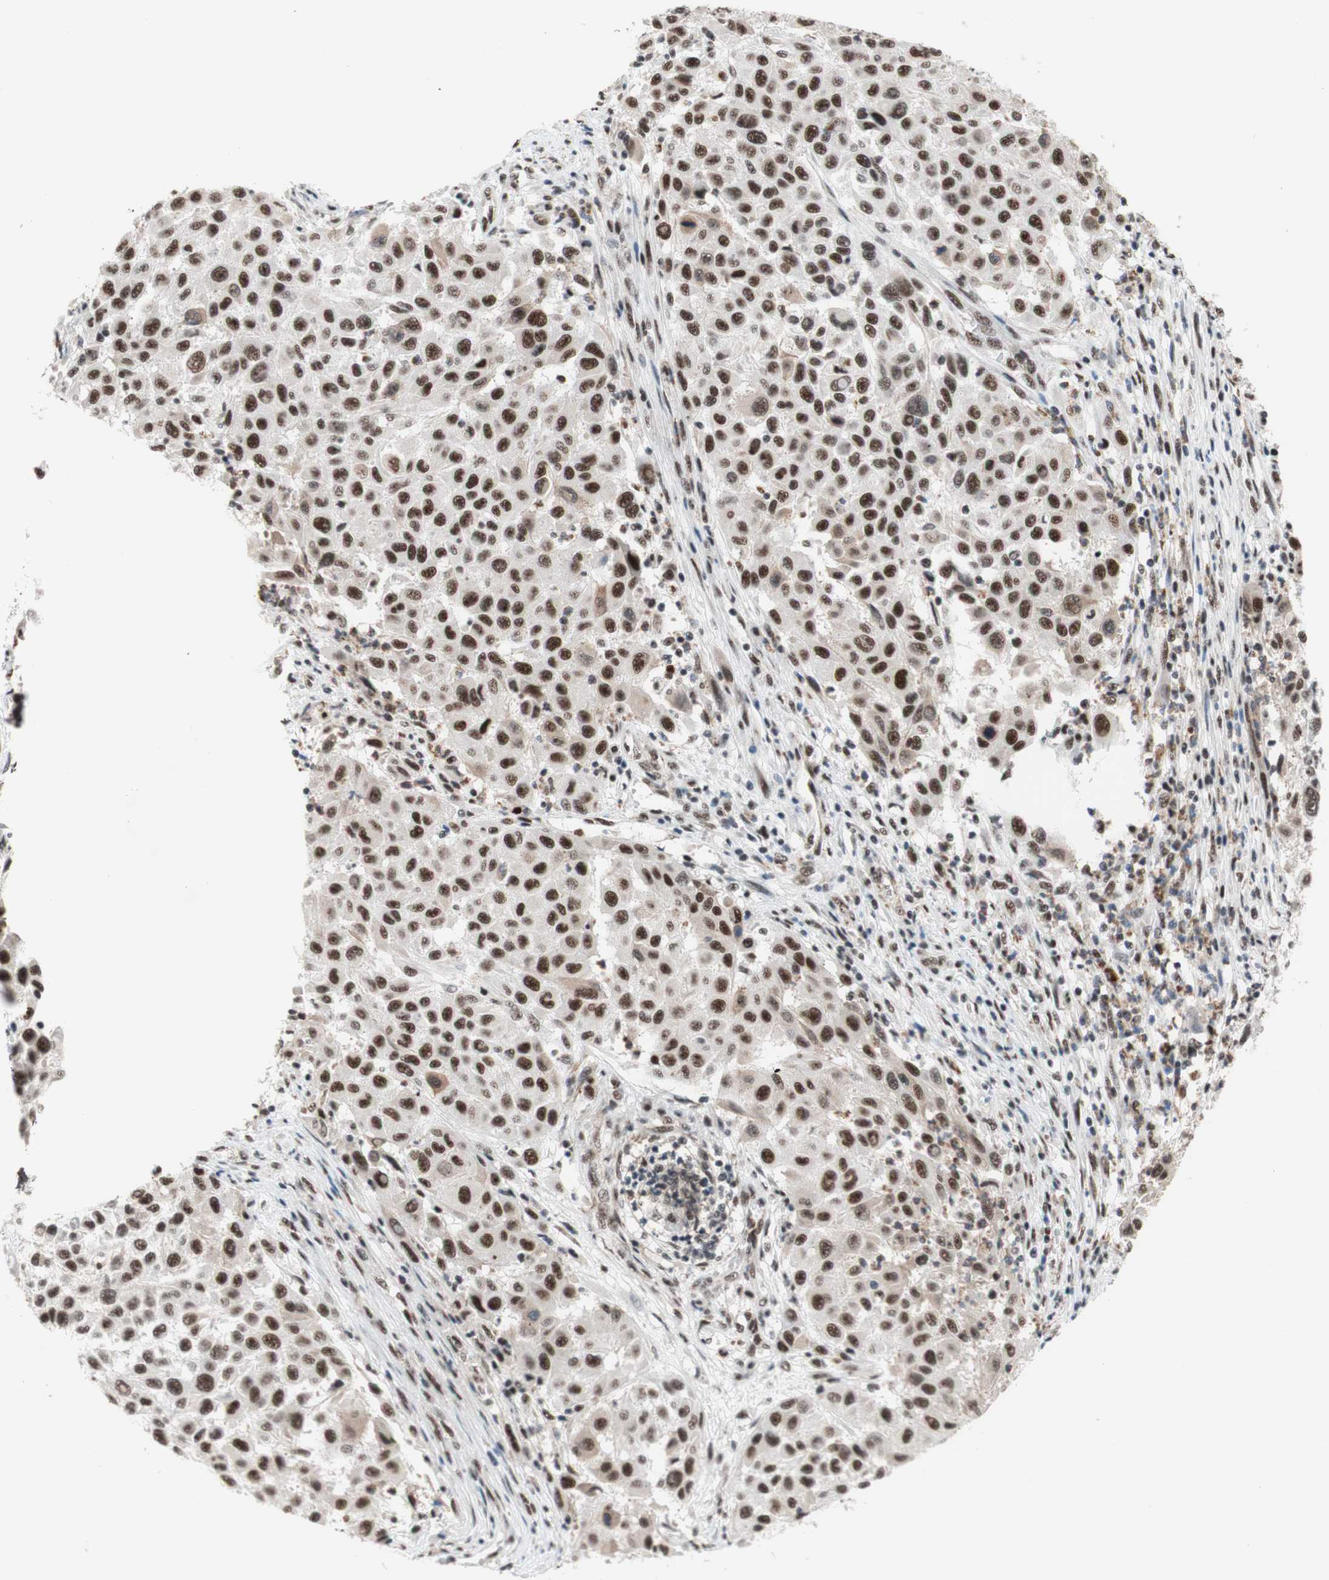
{"staining": {"intensity": "strong", "quantity": ">75%", "location": "nuclear"}, "tissue": "melanoma", "cell_type": "Tumor cells", "image_type": "cancer", "snomed": [{"axis": "morphology", "description": "Malignant melanoma, Metastatic site"}, {"axis": "topography", "description": "Lymph node"}], "caption": "Immunohistochemistry (IHC) histopathology image of neoplastic tissue: melanoma stained using immunohistochemistry exhibits high levels of strong protein expression localized specifically in the nuclear of tumor cells, appearing as a nuclear brown color.", "gene": "PRPF19", "patient": {"sex": "male", "age": 61}}